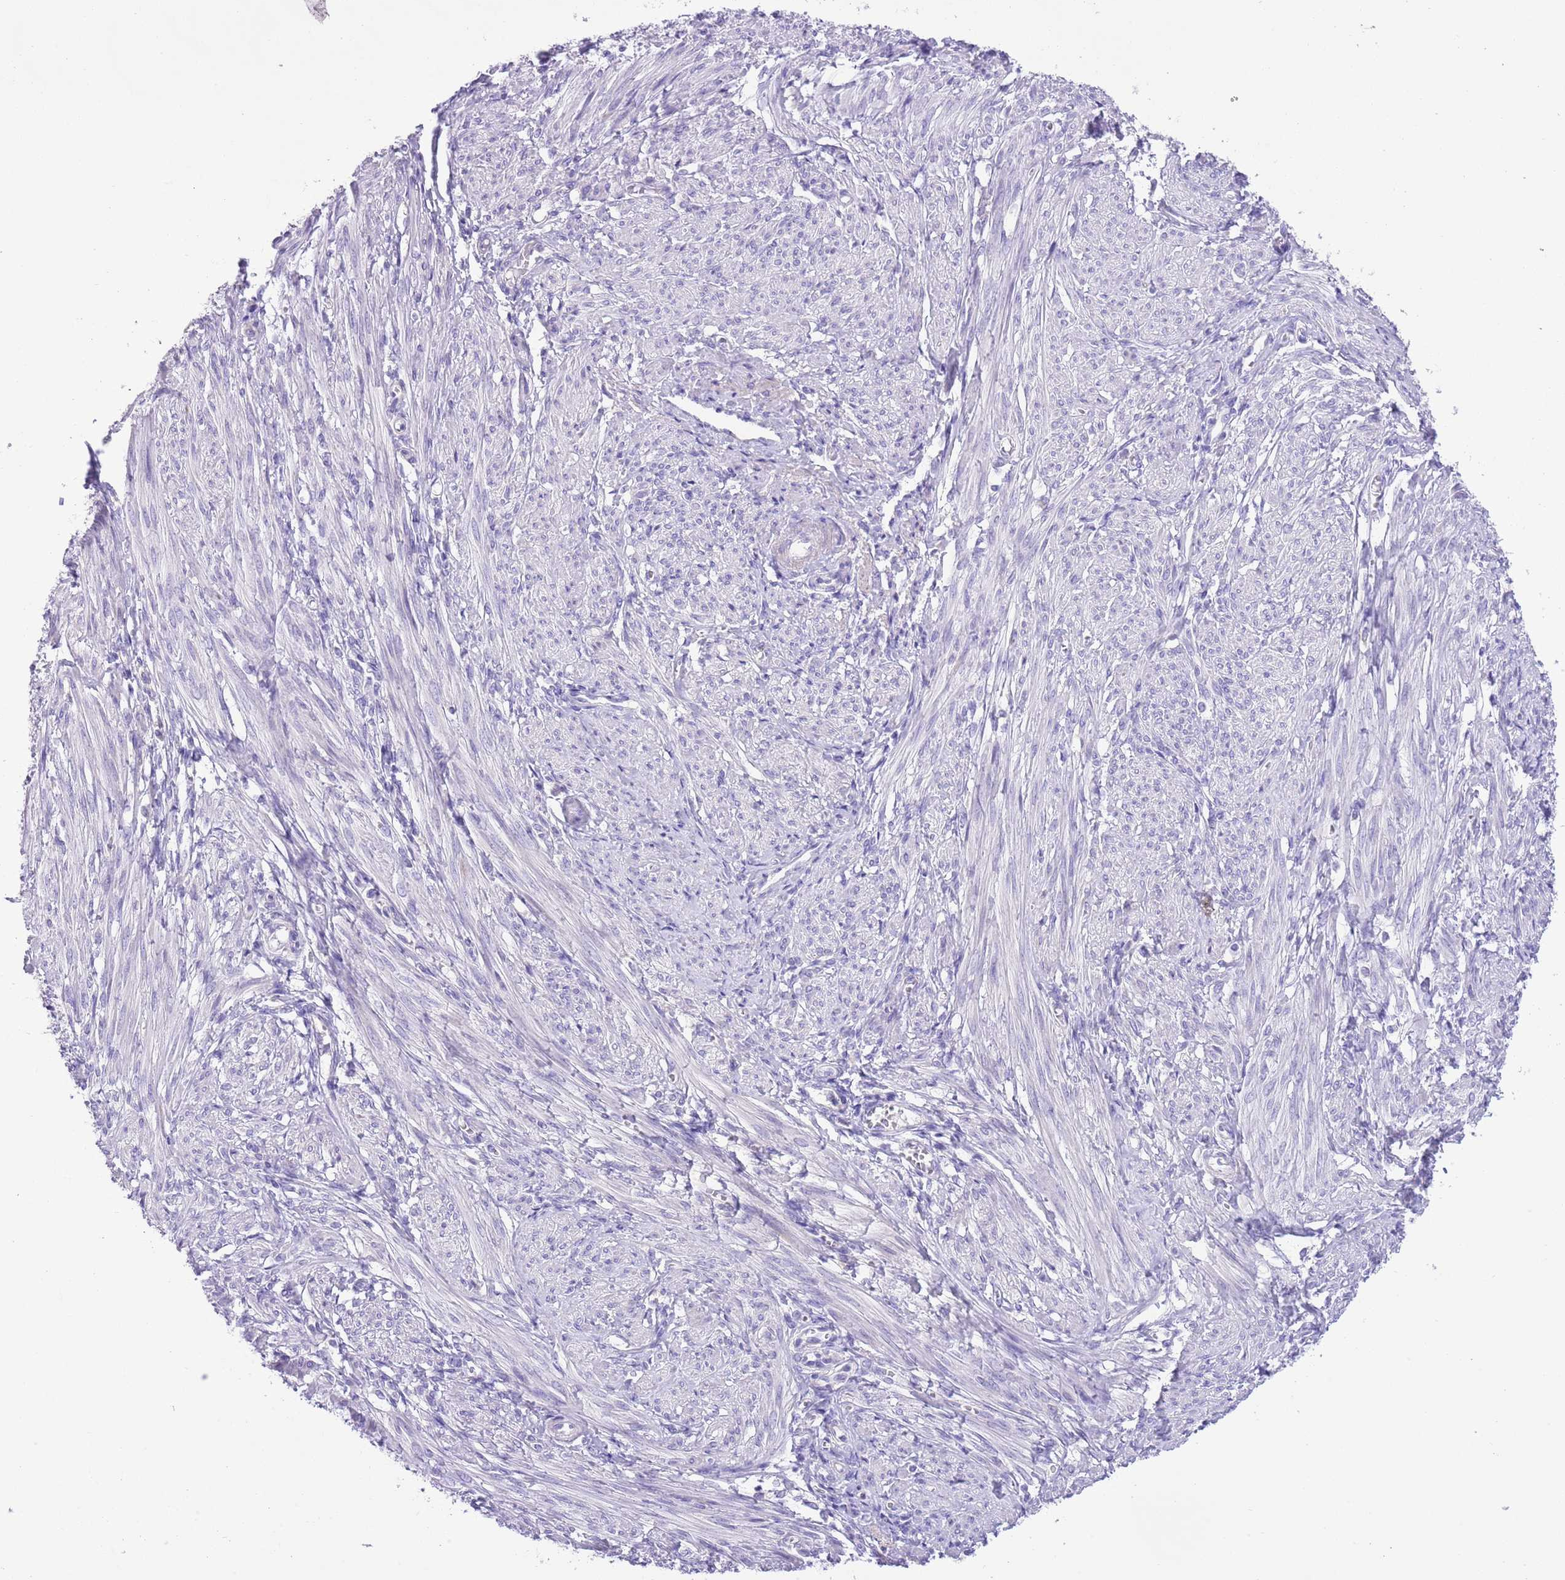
{"staining": {"intensity": "negative", "quantity": "none", "location": "none"}, "tissue": "smooth muscle", "cell_type": "Smooth muscle cells", "image_type": "normal", "snomed": [{"axis": "morphology", "description": "Normal tissue, NOS"}, {"axis": "topography", "description": "Smooth muscle"}], "caption": "A high-resolution histopathology image shows IHC staining of unremarkable smooth muscle, which displays no significant positivity in smooth muscle cells.", "gene": "CLEC2A", "patient": {"sex": "female", "age": 39}}